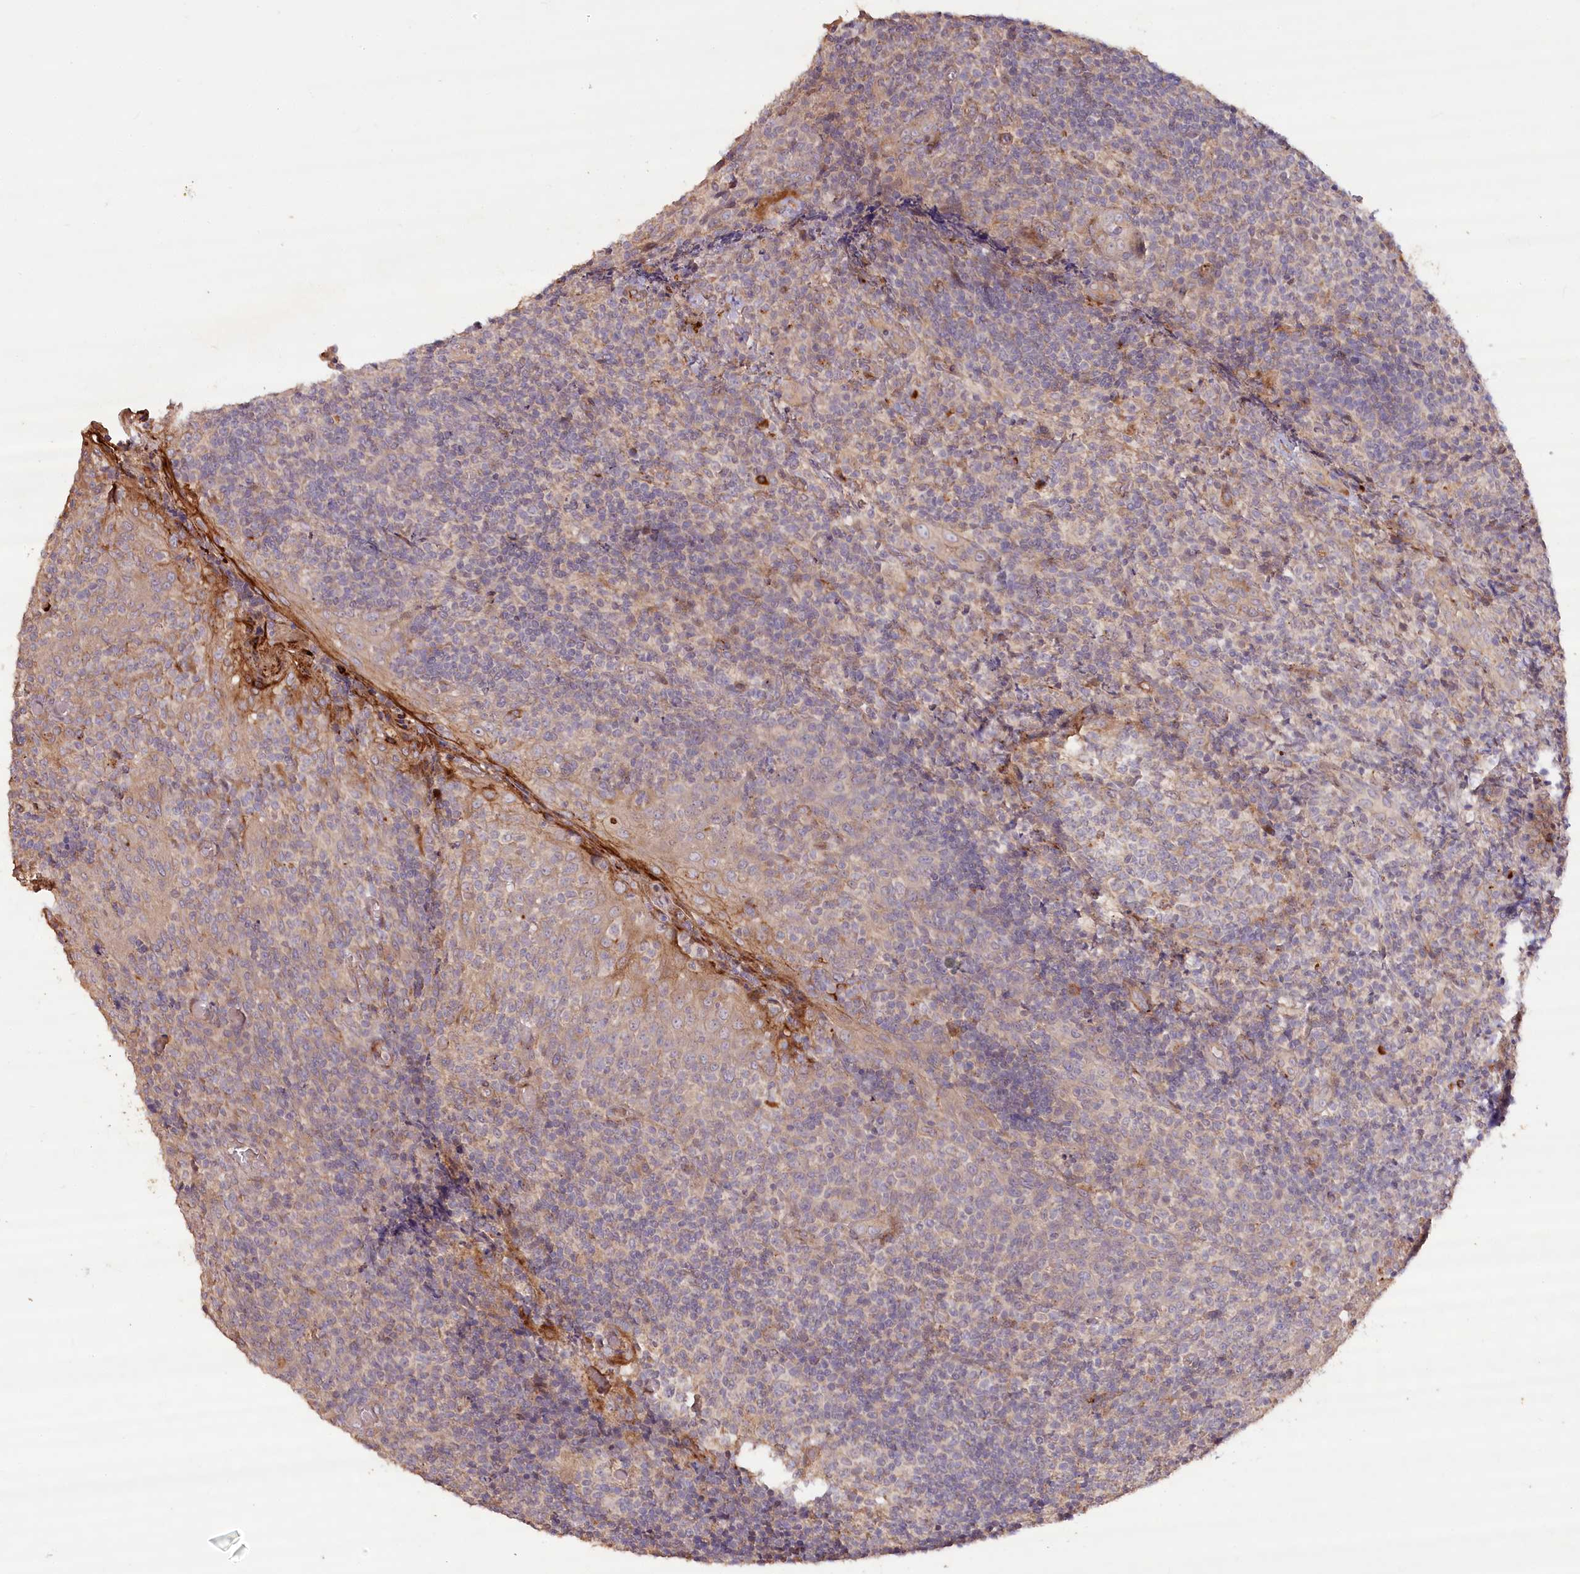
{"staining": {"intensity": "moderate", "quantity": "<25%", "location": "cytoplasmic/membranous"}, "tissue": "tonsil", "cell_type": "Germinal center cells", "image_type": "normal", "snomed": [{"axis": "morphology", "description": "Normal tissue, NOS"}, {"axis": "topography", "description": "Tonsil"}], "caption": "High-power microscopy captured an IHC micrograph of unremarkable tonsil, revealing moderate cytoplasmic/membranous expression in about <25% of germinal center cells. (IHC, brightfield microscopy, high magnification).", "gene": "IRAK1BP1", "patient": {"sex": "female", "age": 19}}